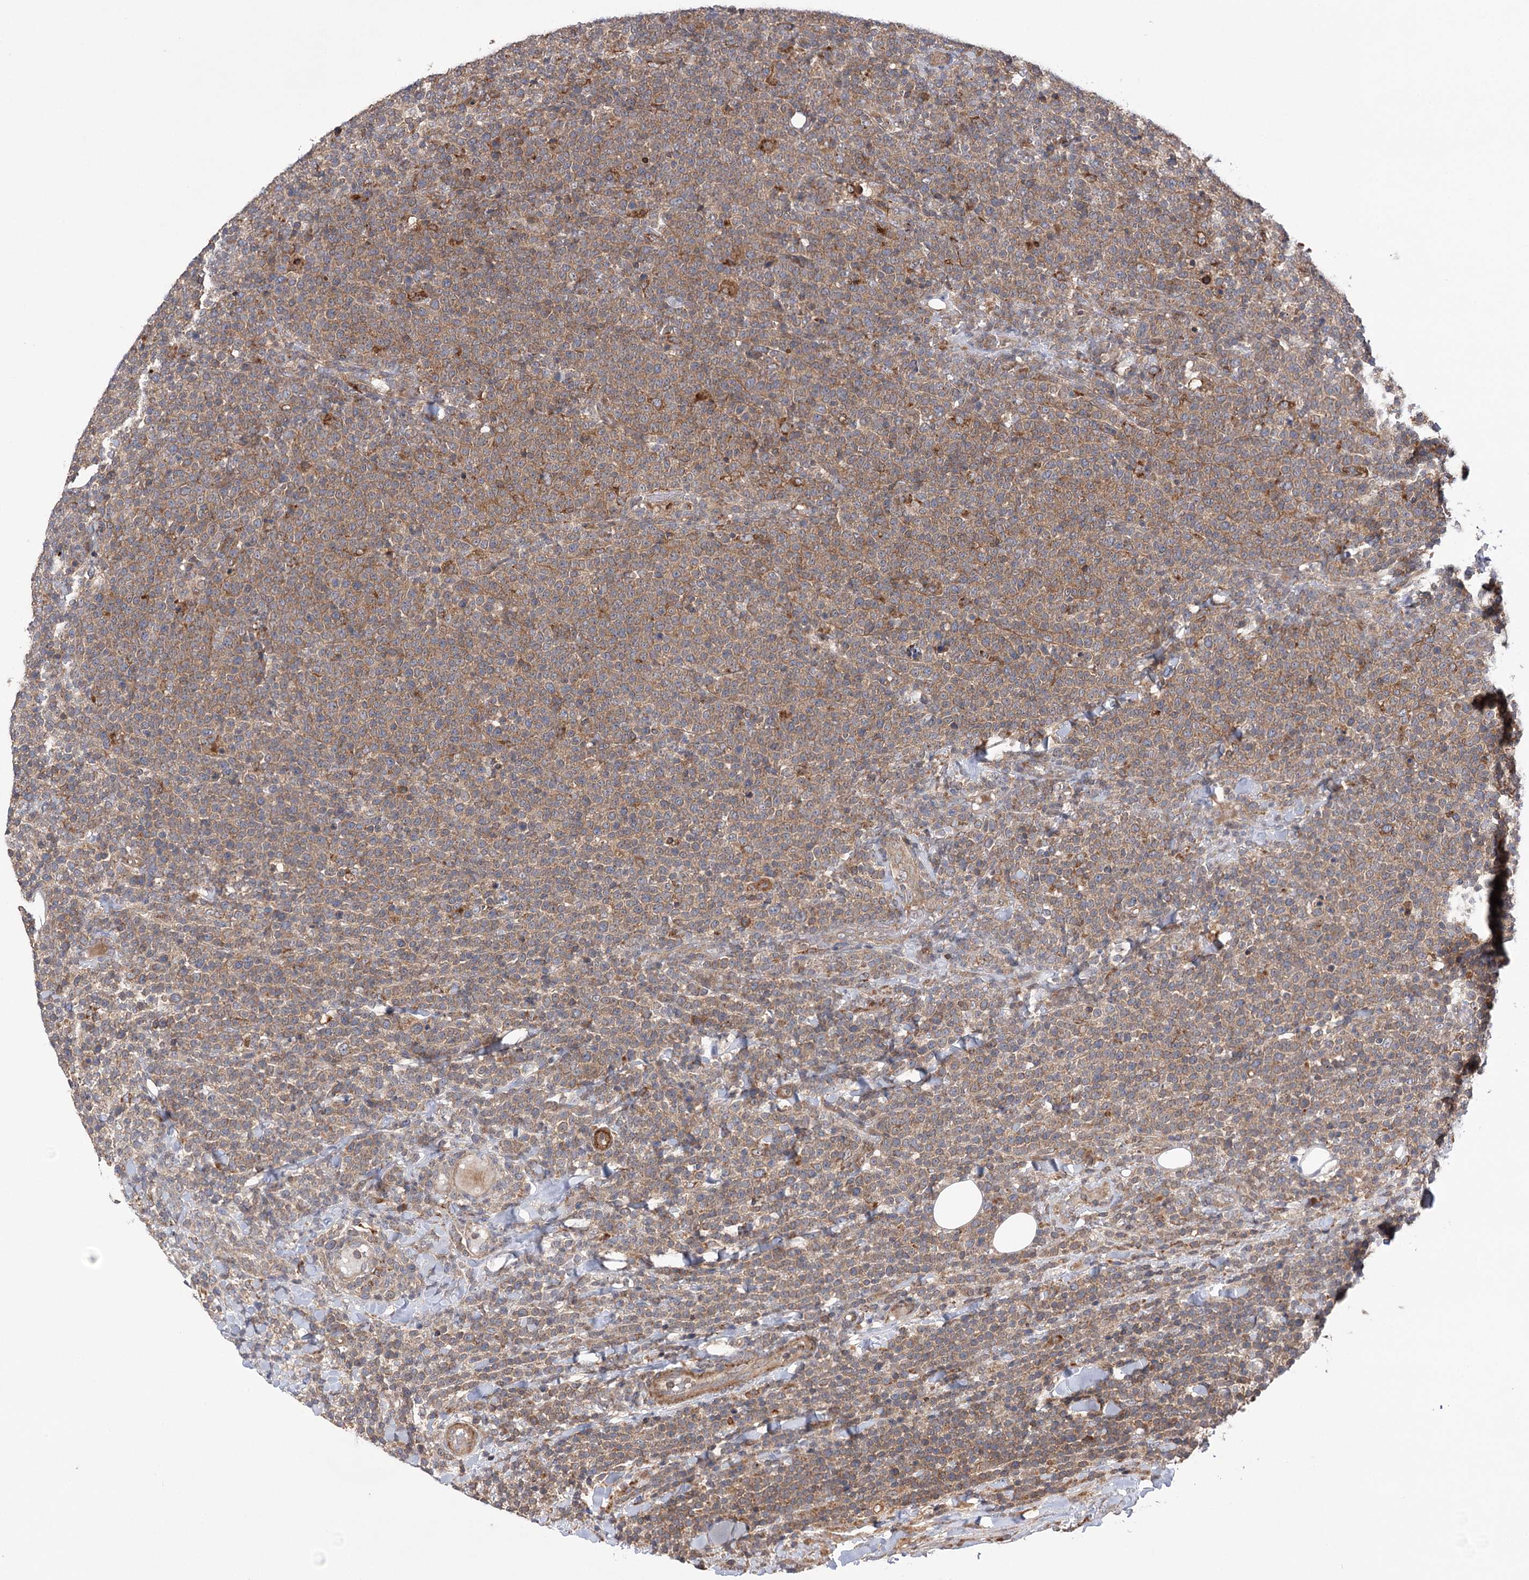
{"staining": {"intensity": "moderate", "quantity": ">75%", "location": "cytoplasmic/membranous"}, "tissue": "lymphoma", "cell_type": "Tumor cells", "image_type": "cancer", "snomed": [{"axis": "morphology", "description": "Malignant lymphoma, non-Hodgkin's type, High grade"}, {"axis": "topography", "description": "Lymph node"}], "caption": "High-power microscopy captured an immunohistochemistry (IHC) photomicrograph of malignant lymphoma, non-Hodgkin's type (high-grade), revealing moderate cytoplasmic/membranous positivity in approximately >75% of tumor cells. (DAB IHC, brown staining for protein, blue staining for nuclei).", "gene": "VPS37B", "patient": {"sex": "male", "age": 61}}